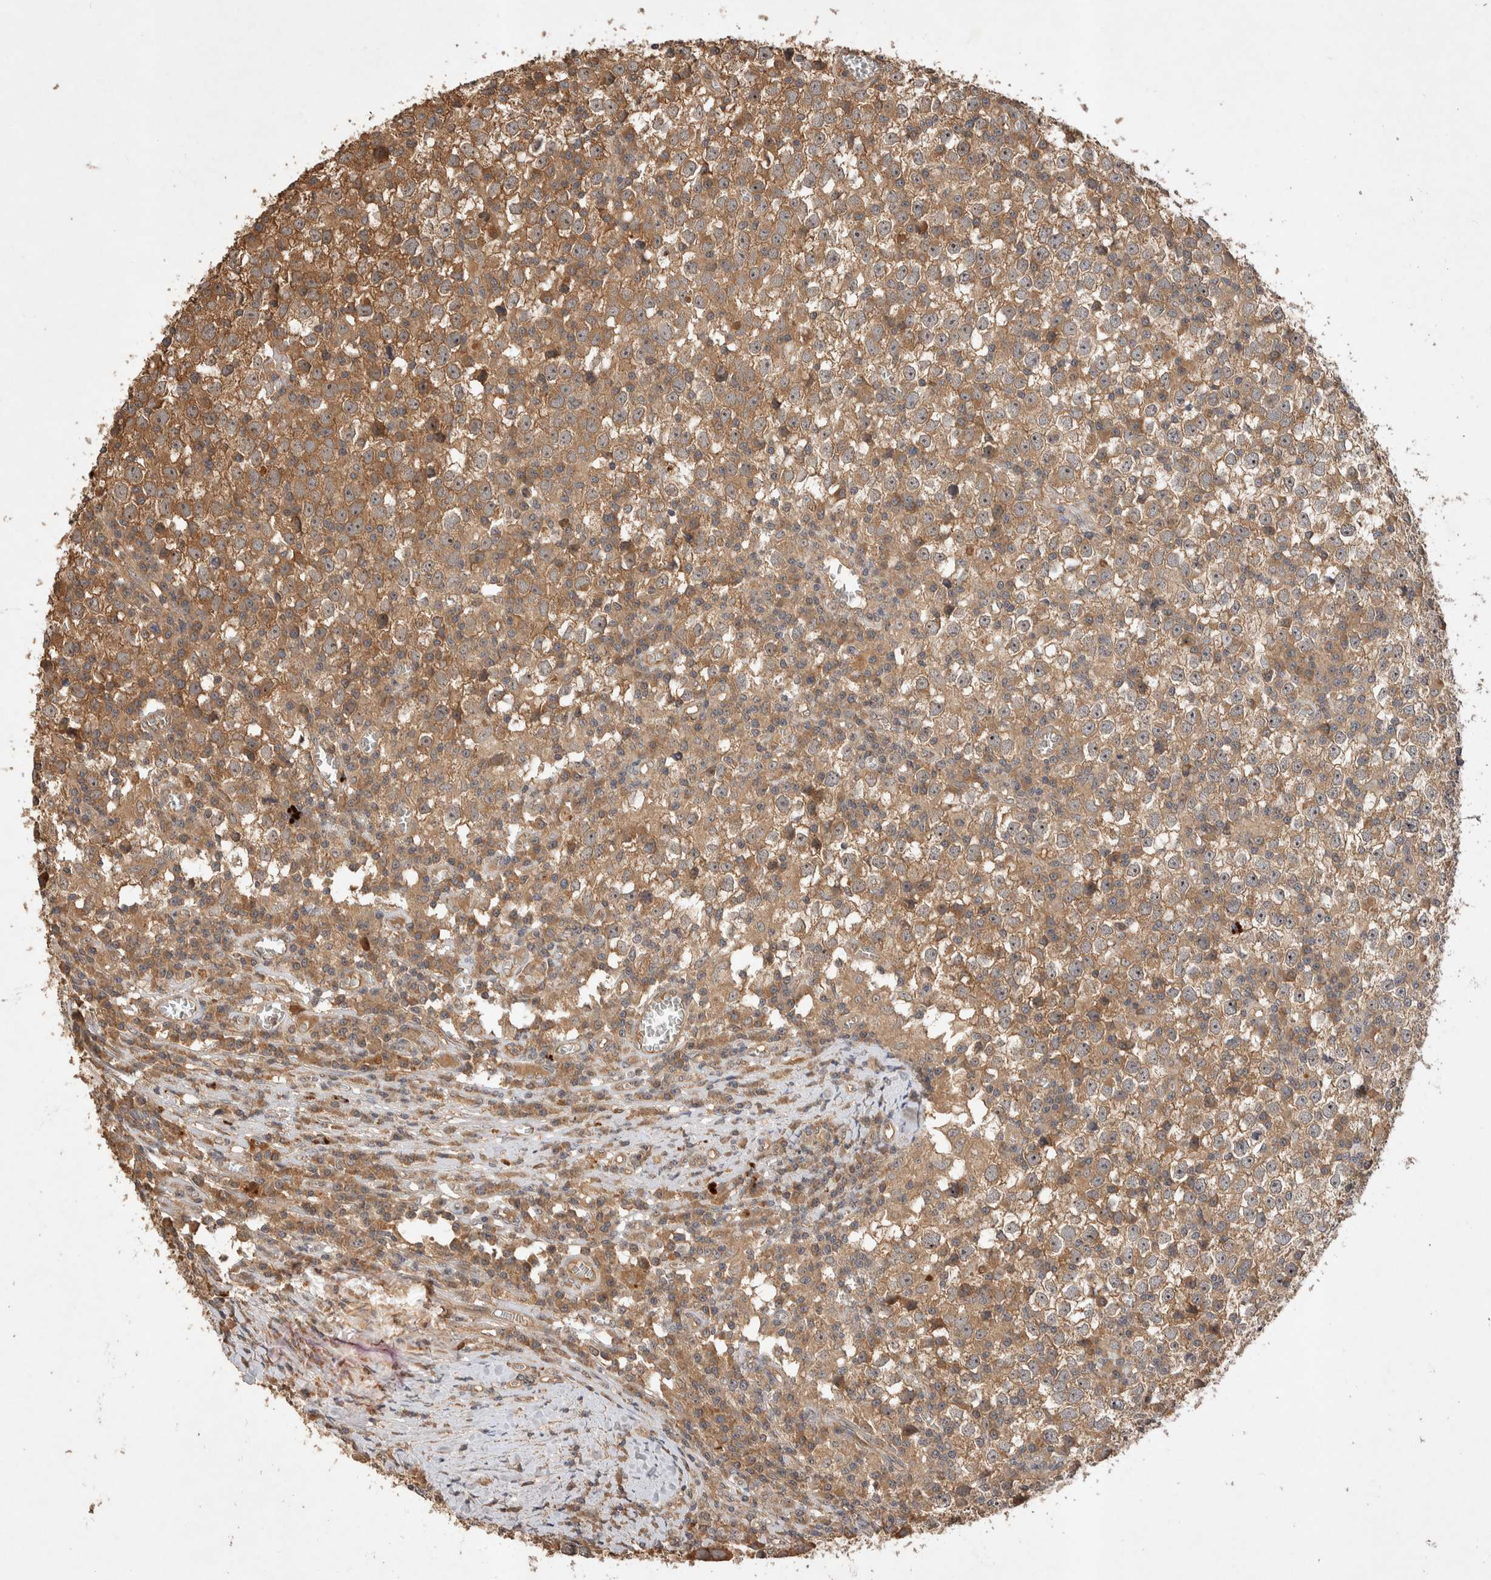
{"staining": {"intensity": "moderate", "quantity": ">75%", "location": "cytoplasmic/membranous"}, "tissue": "testis cancer", "cell_type": "Tumor cells", "image_type": "cancer", "snomed": [{"axis": "morphology", "description": "Seminoma, NOS"}, {"axis": "topography", "description": "Testis"}], "caption": "Immunohistochemistry (IHC) of testis seminoma reveals medium levels of moderate cytoplasmic/membranous positivity in about >75% of tumor cells. The staining is performed using DAB (3,3'-diaminobenzidine) brown chromogen to label protein expression. The nuclei are counter-stained blue using hematoxylin.", "gene": "NSMAF", "patient": {"sex": "male", "age": 65}}